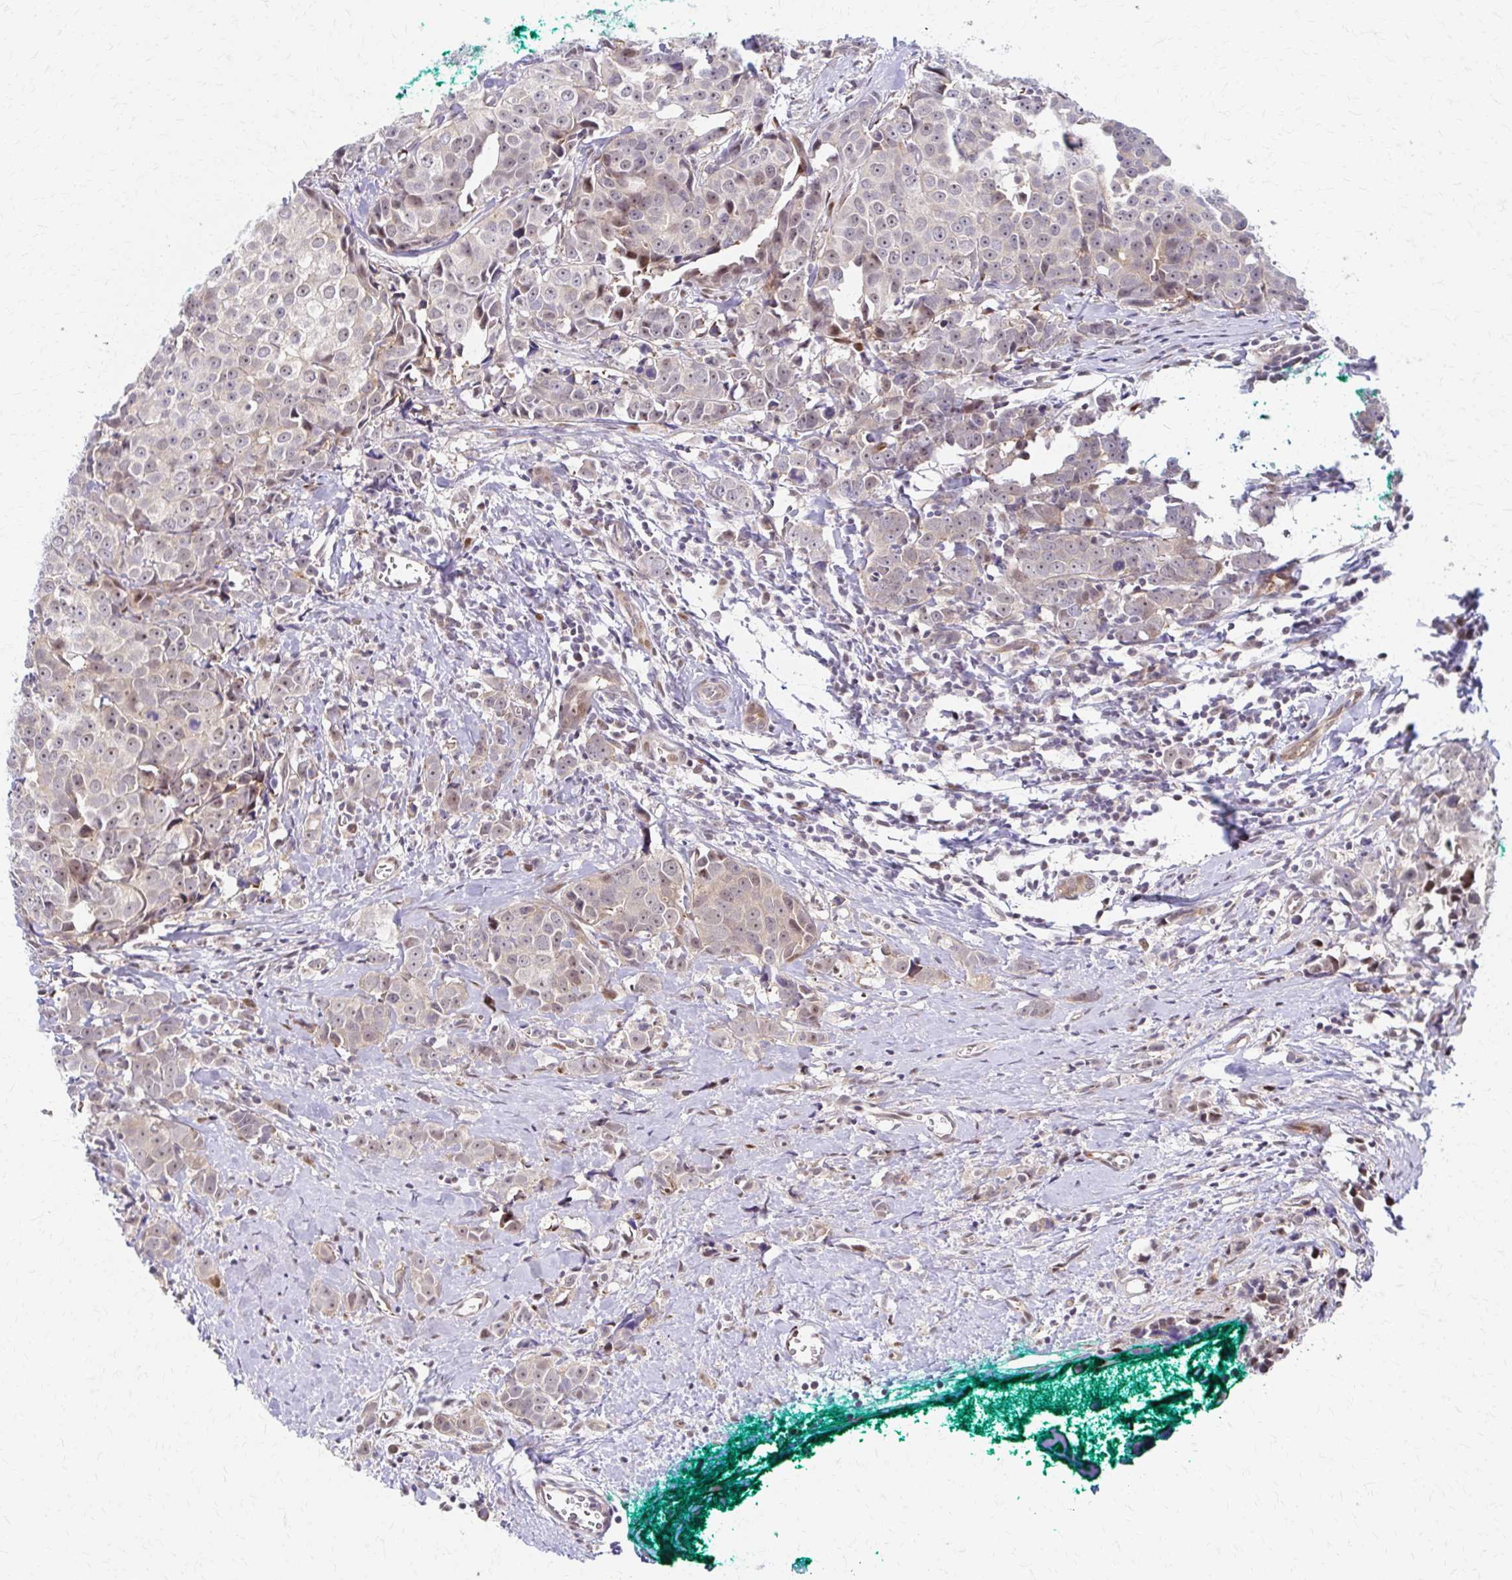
{"staining": {"intensity": "weak", "quantity": "<25%", "location": "cytoplasmic/membranous"}, "tissue": "breast cancer", "cell_type": "Tumor cells", "image_type": "cancer", "snomed": [{"axis": "morphology", "description": "Duct carcinoma"}, {"axis": "topography", "description": "Breast"}], "caption": "Immunohistochemistry image of human breast cancer (invasive ductal carcinoma) stained for a protein (brown), which demonstrates no positivity in tumor cells.", "gene": "PSMD7", "patient": {"sex": "female", "age": 80}}